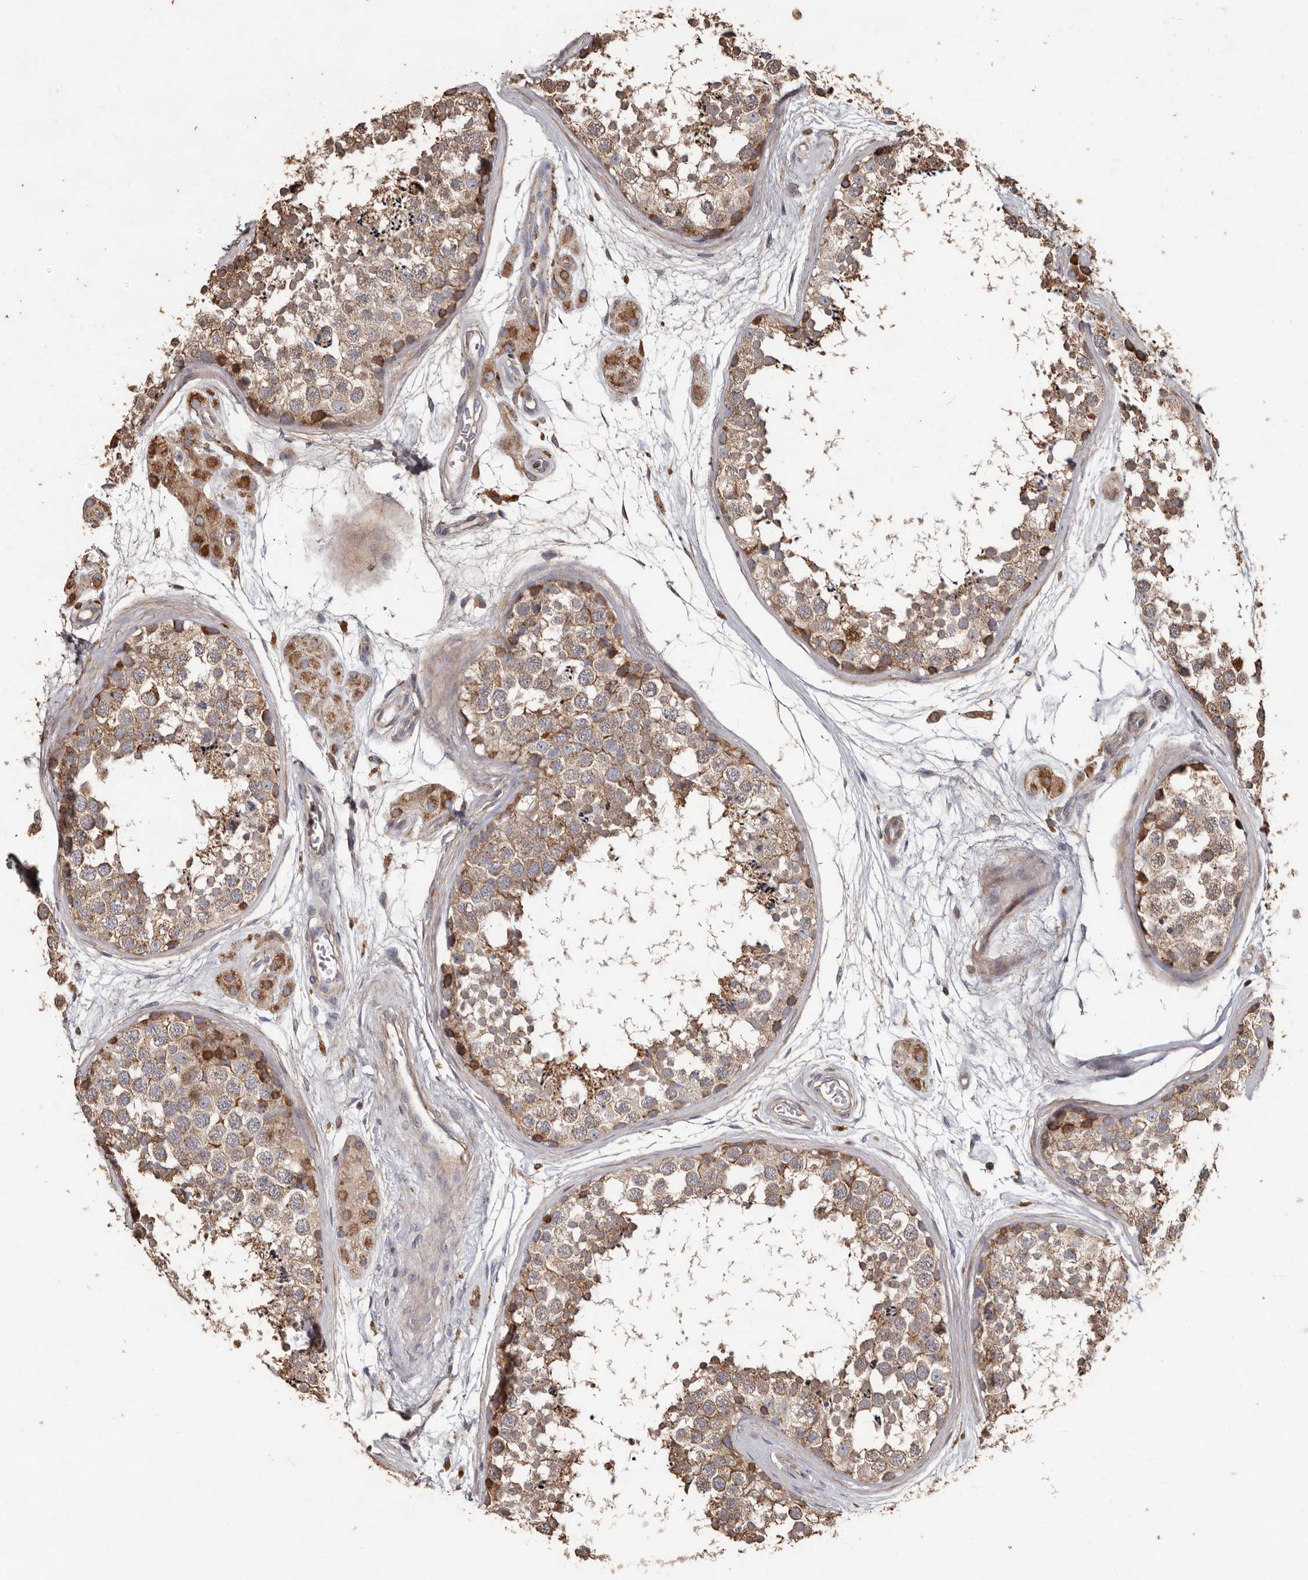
{"staining": {"intensity": "moderate", "quantity": ">75%", "location": "cytoplasmic/membranous"}, "tissue": "testis", "cell_type": "Cells in seminiferous ducts", "image_type": "normal", "snomed": [{"axis": "morphology", "description": "Normal tissue, NOS"}, {"axis": "topography", "description": "Testis"}], "caption": "This is a histology image of immunohistochemistry staining of unremarkable testis, which shows moderate staining in the cytoplasmic/membranous of cells in seminiferous ducts.", "gene": "OSGIN2", "patient": {"sex": "male", "age": 56}}